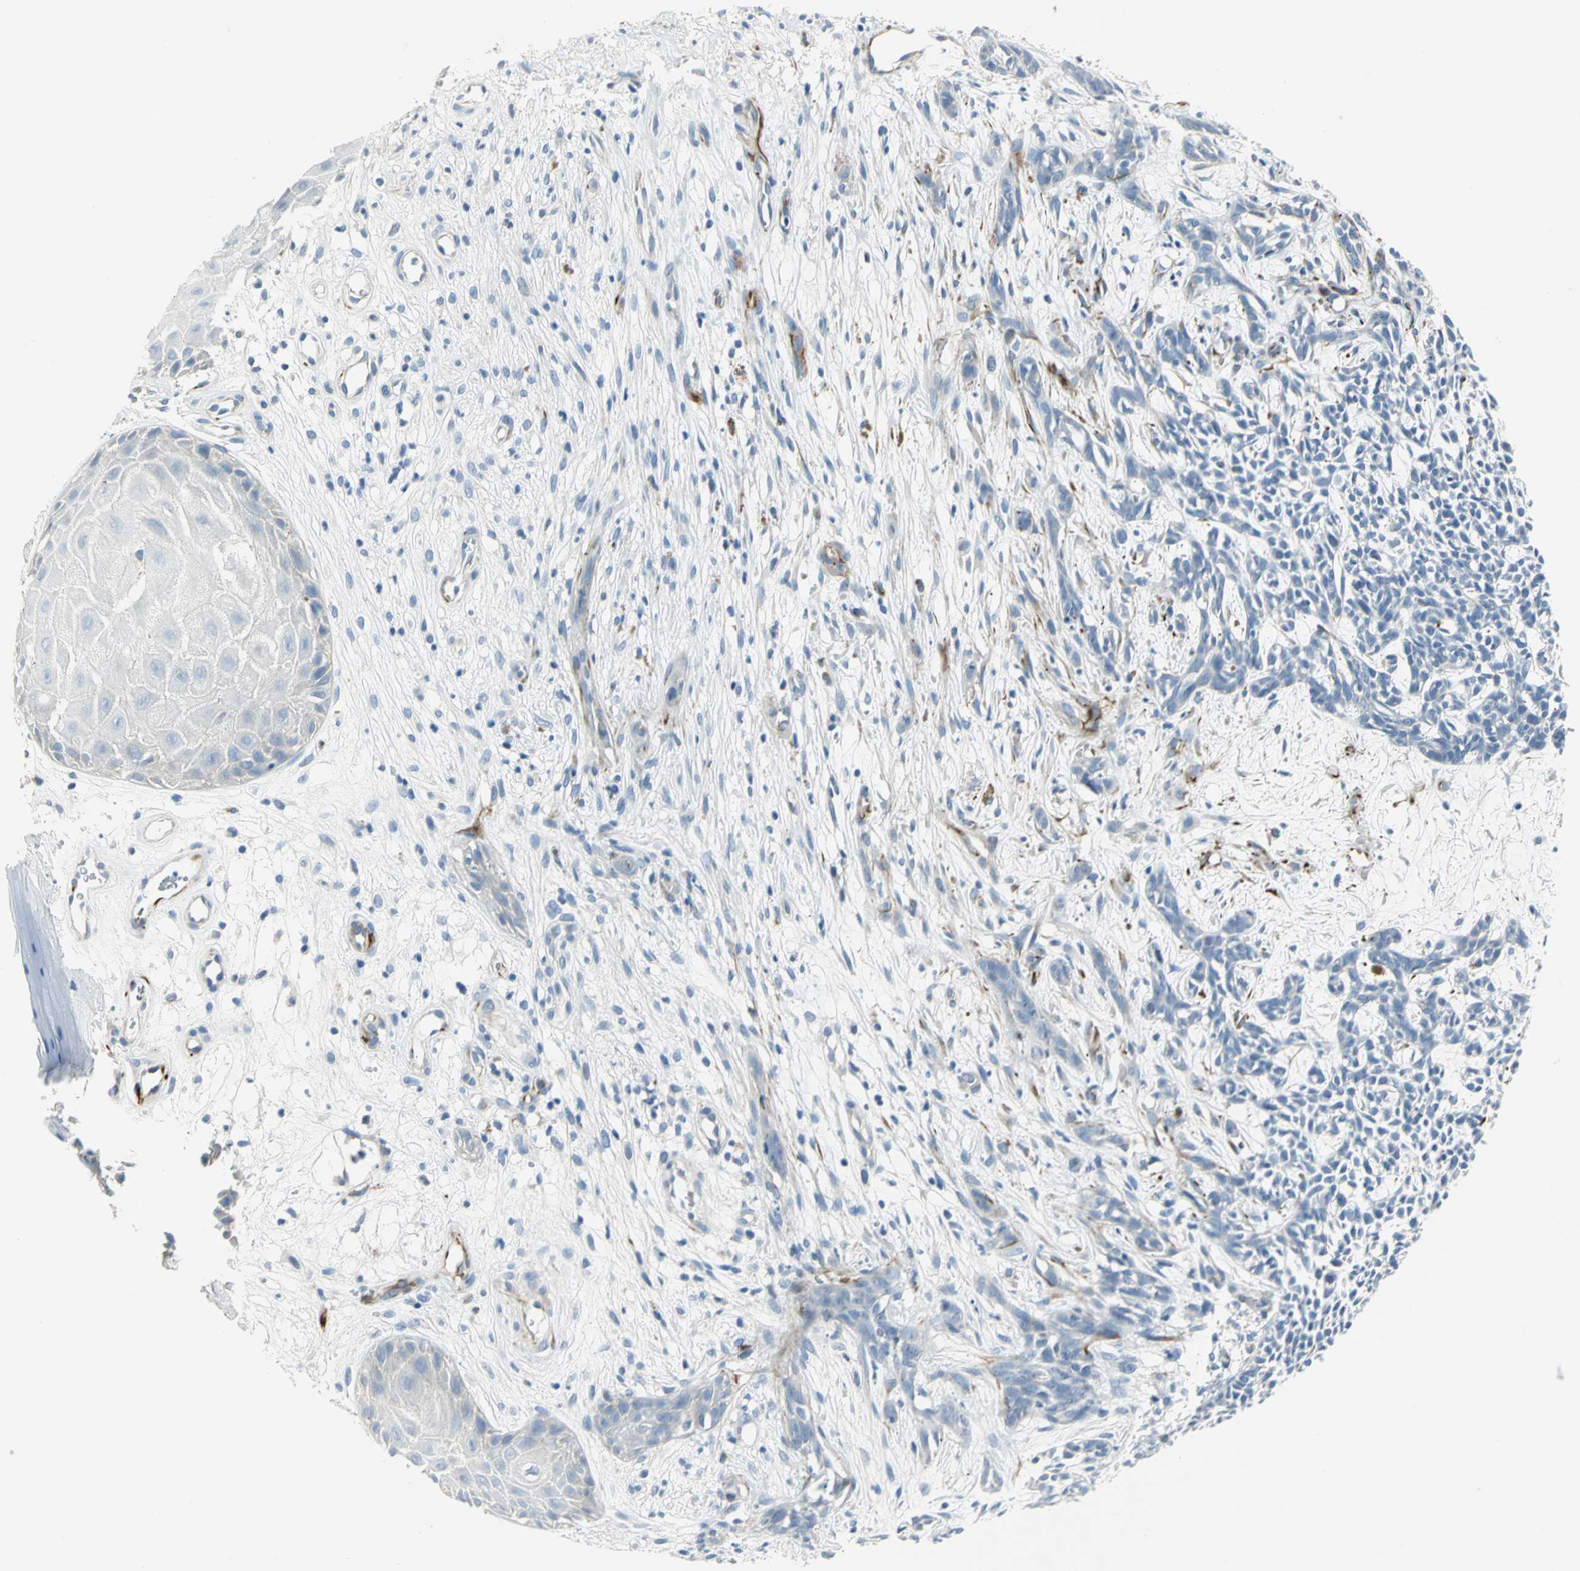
{"staining": {"intensity": "negative", "quantity": "none", "location": "none"}, "tissue": "skin cancer", "cell_type": "Tumor cells", "image_type": "cancer", "snomed": [{"axis": "morphology", "description": "Basal cell carcinoma"}, {"axis": "topography", "description": "Skin"}], "caption": "The histopathology image demonstrates no significant staining in tumor cells of basal cell carcinoma (skin).", "gene": "ALOX15", "patient": {"sex": "female", "age": 84}}